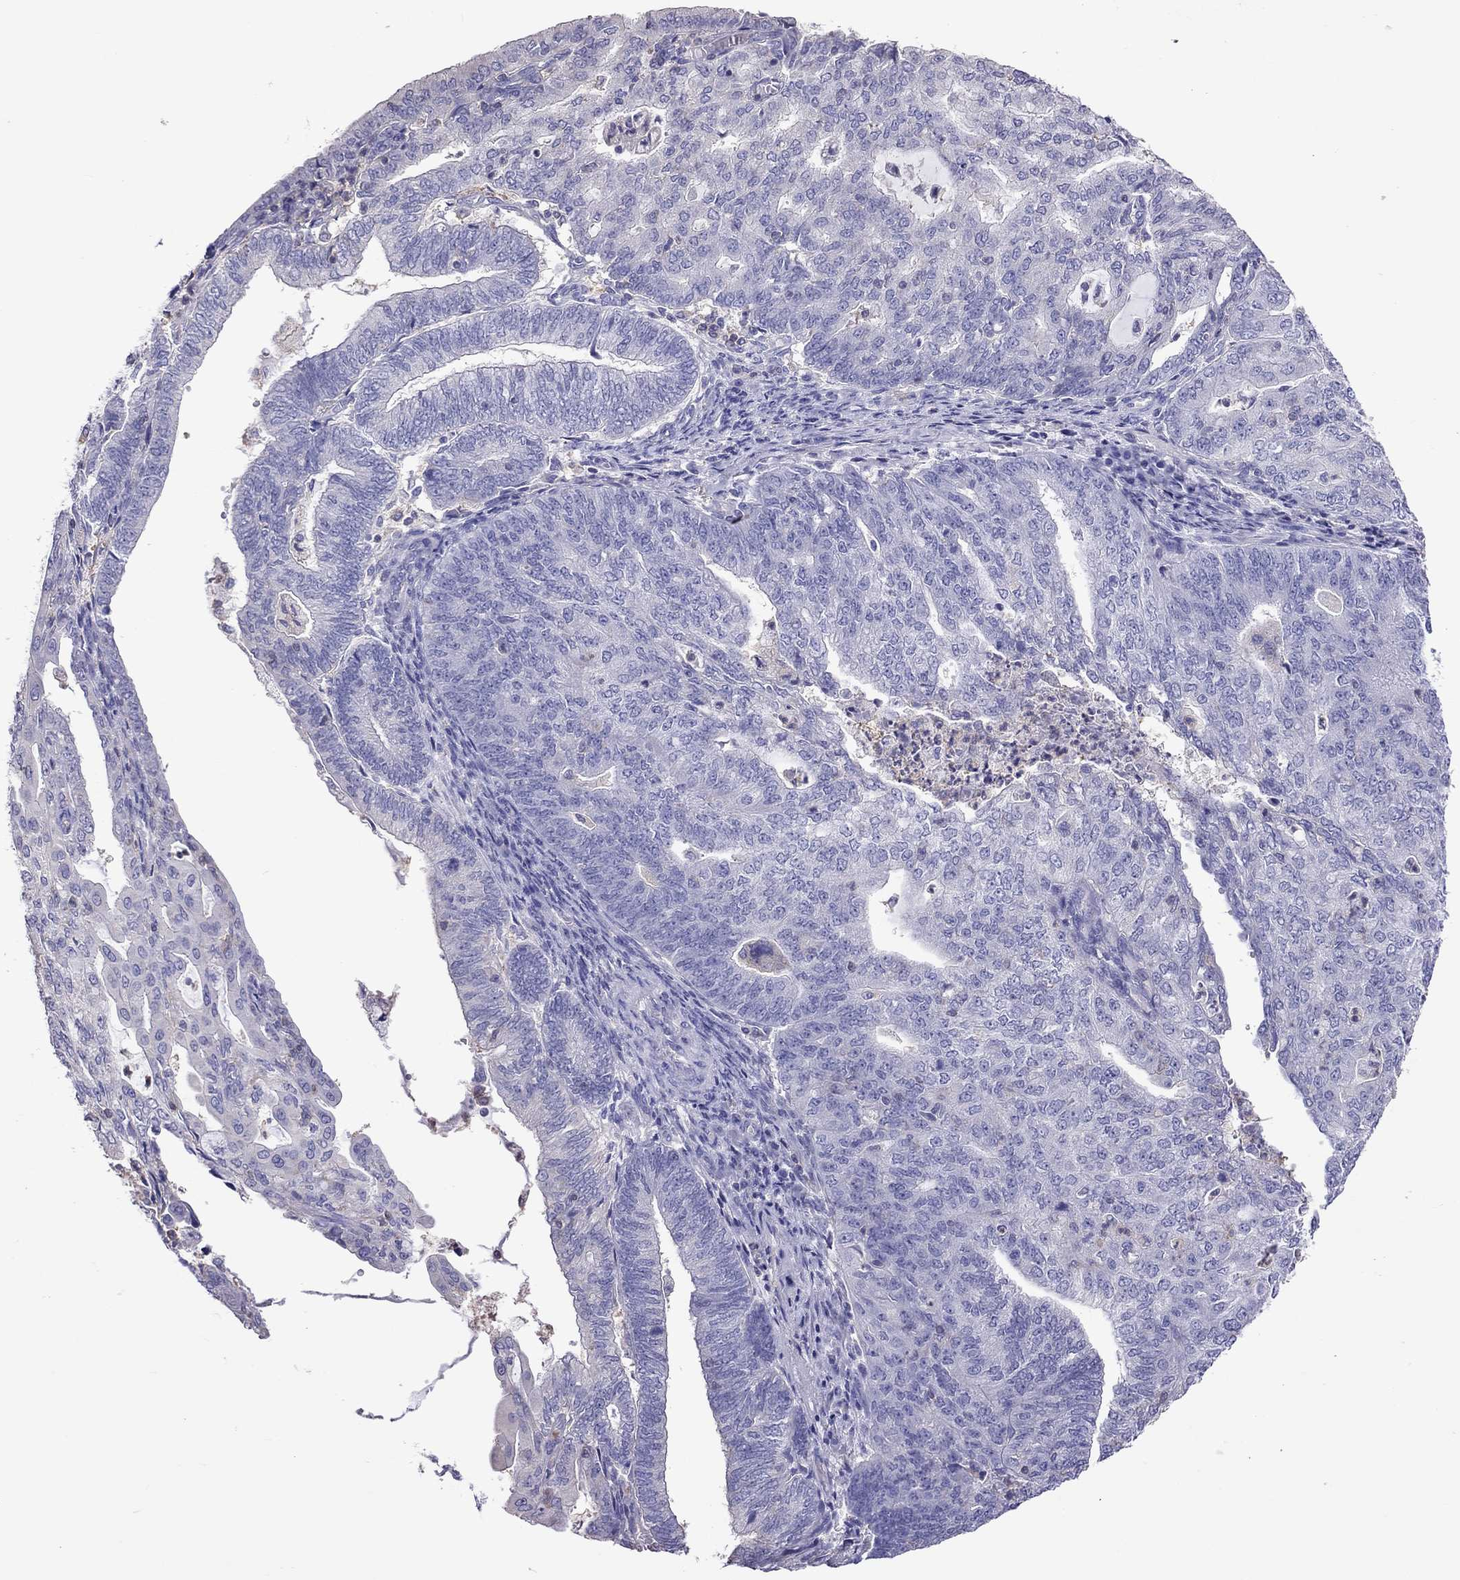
{"staining": {"intensity": "negative", "quantity": "none", "location": "none"}, "tissue": "endometrial cancer", "cell_type": "Tumor cells", "image_type": "cancer", "snomed": [{"axis": "morphology", "description": "Adenocarcinoma, NOS"}, {"axis": "topography", "description": "Endometrium"}], "caption": "The image shows no significant staining in tumor cells of endometrial adenocarcinoma.", "gene": "TEX22", "patient": {"sex": "female", "age": 82}}